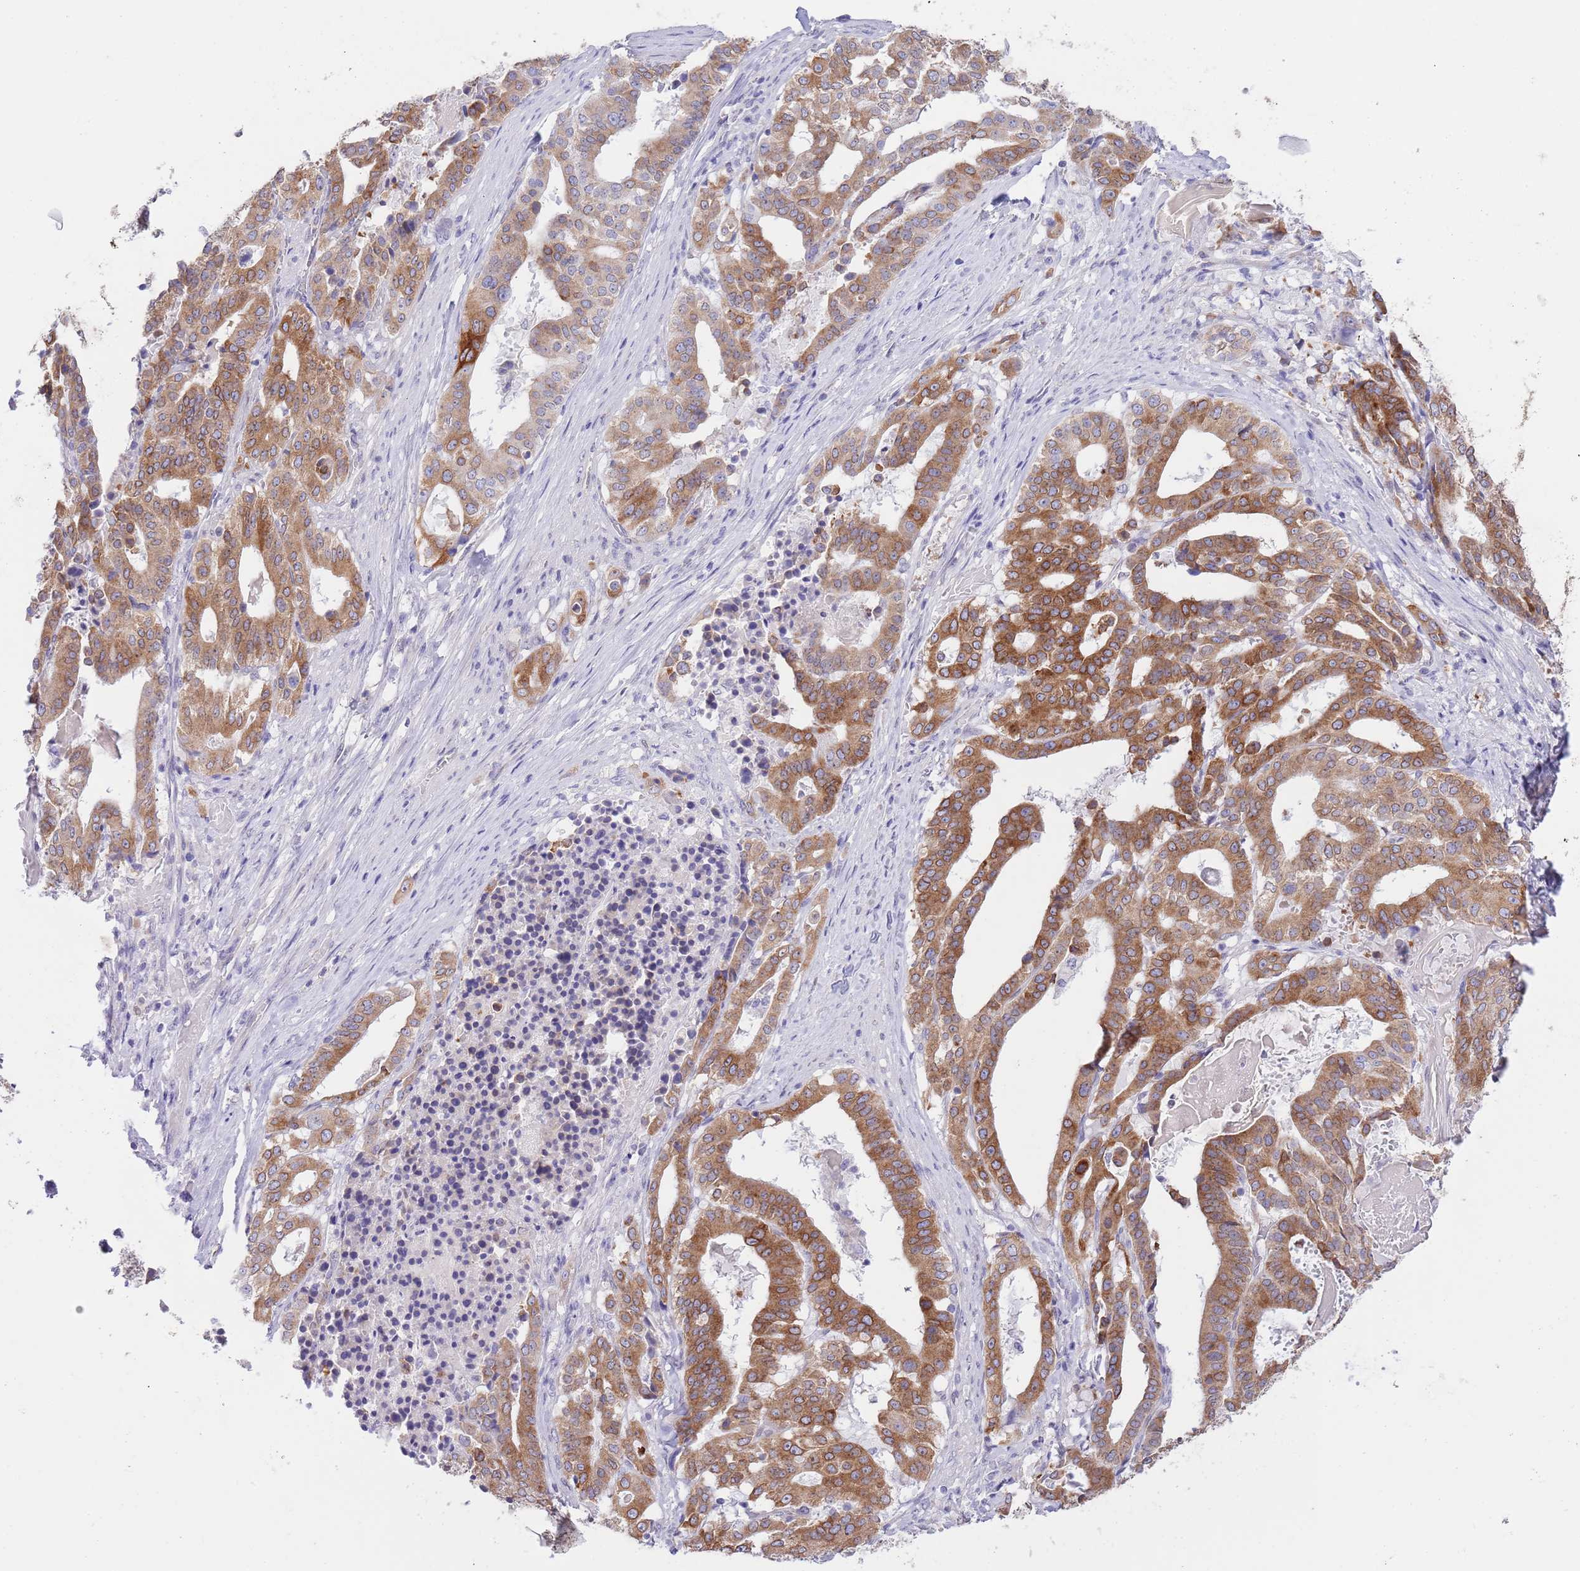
{"staining": {"intensity": "moderate", "quantity": ">75%", "location": "cytoplasmic/membranous"}, "tissue": "stomach cancer", "cell_type": "Tumor cells", "image_type": "cancer", "snomed": [{"axis": "morphology", "description": "Adenocarcinoma, NOS"}, {"axis": "topography", "description": "Stomach"}], "caption": "Stomach adenocarcinoma stained for a protein reveals moderate cytoplasmic/membranous positivity in tumor cells.", "gene": "EBPL", "patient": {"sex": "male", "age": 48}}